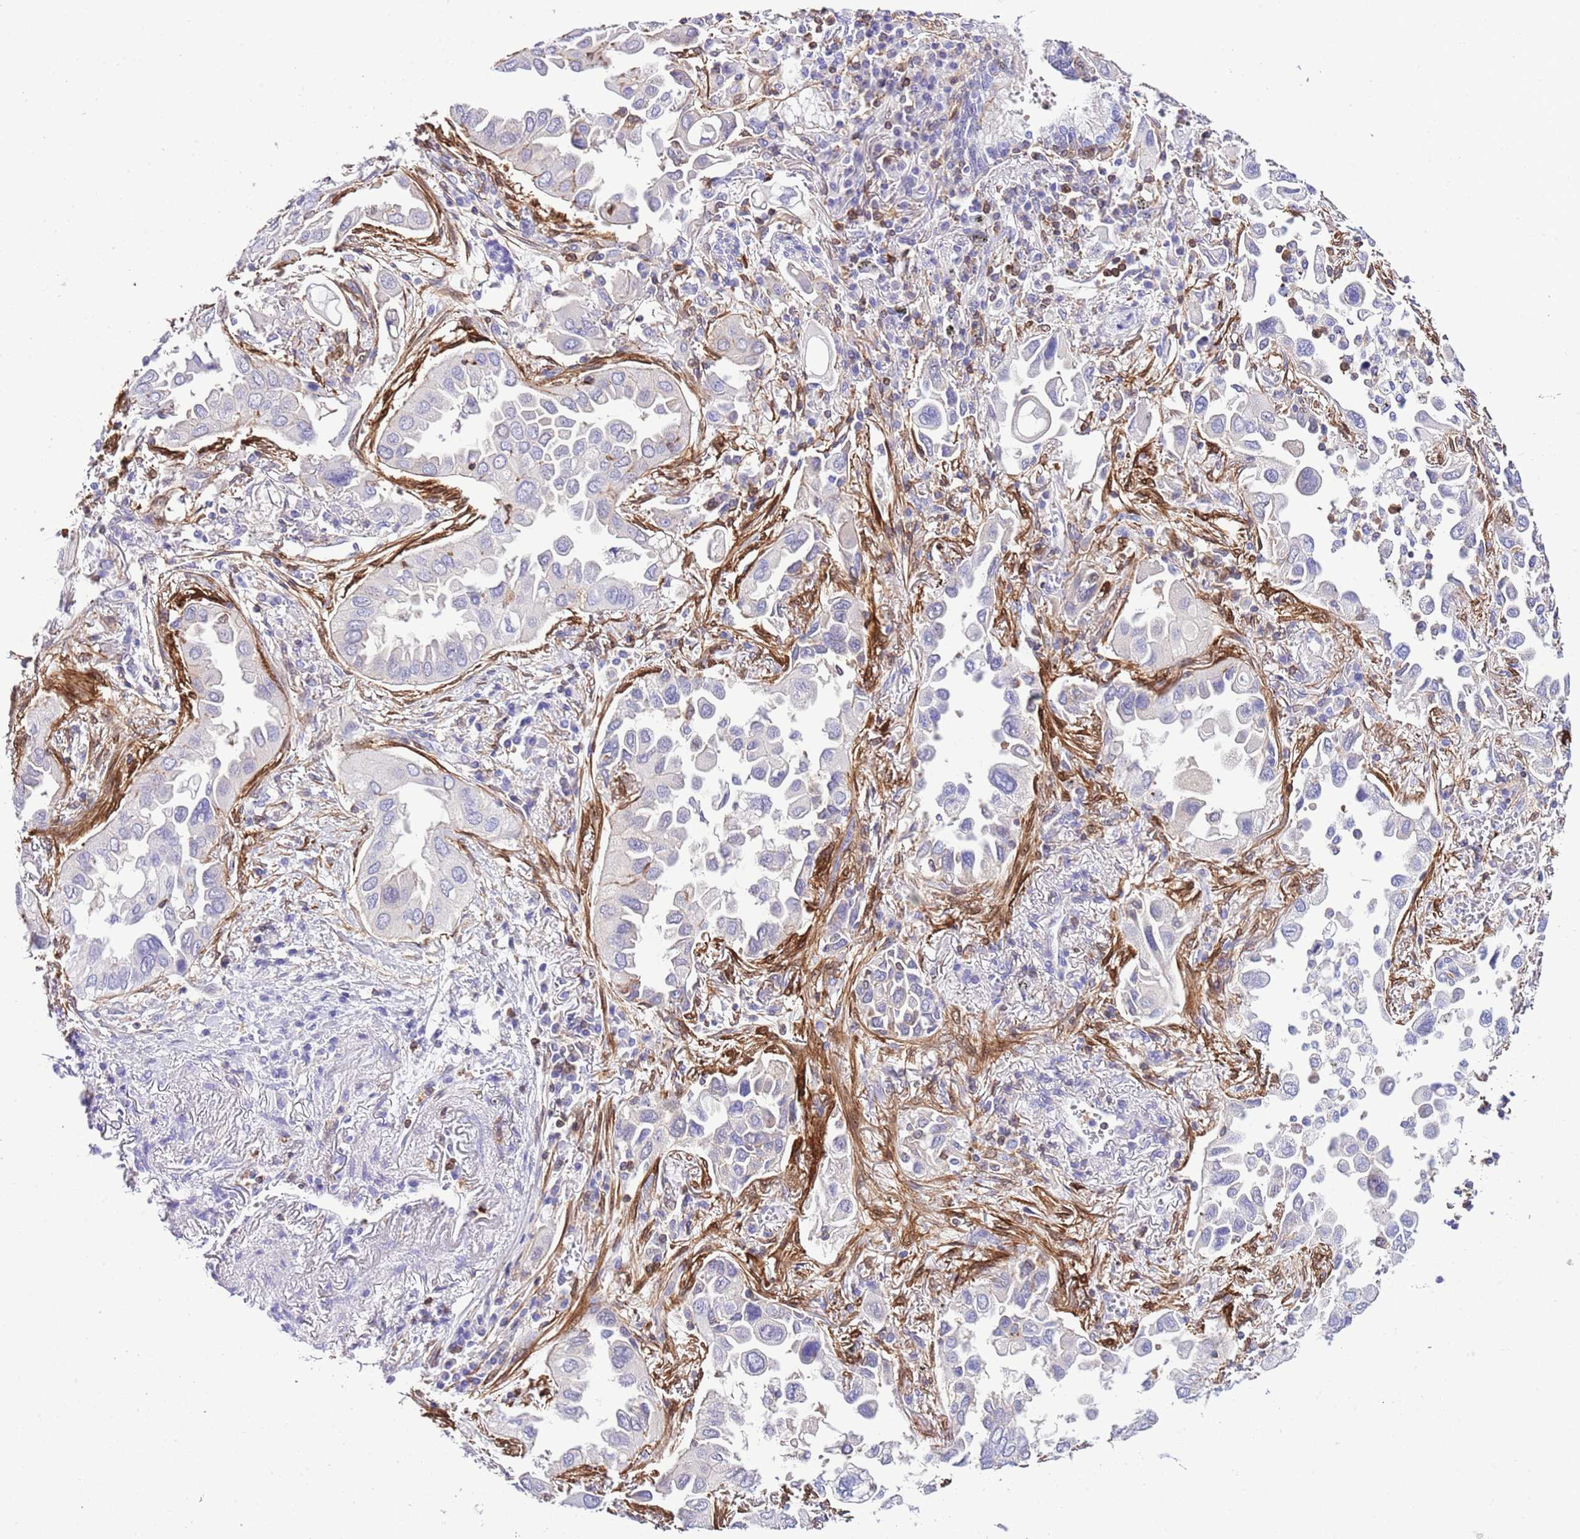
{"staining": {"intensity": "negative", "quantity": "none", "location": "none"}, "tissue": "lung cancer", "cell_type": "Tumor cells", "image_type": "cancer", "snomed": [{"axis": "morphology", "description": "Adenocarcinoma, NOS"}, {"axis": "topography", "description": "Lung"}], "caption": "The photomicrograph displays no staining of tumor cells in adenocarcinoma (lung).", "gene": "CNN2", "patient": {"sex": "female", "age": 76}}